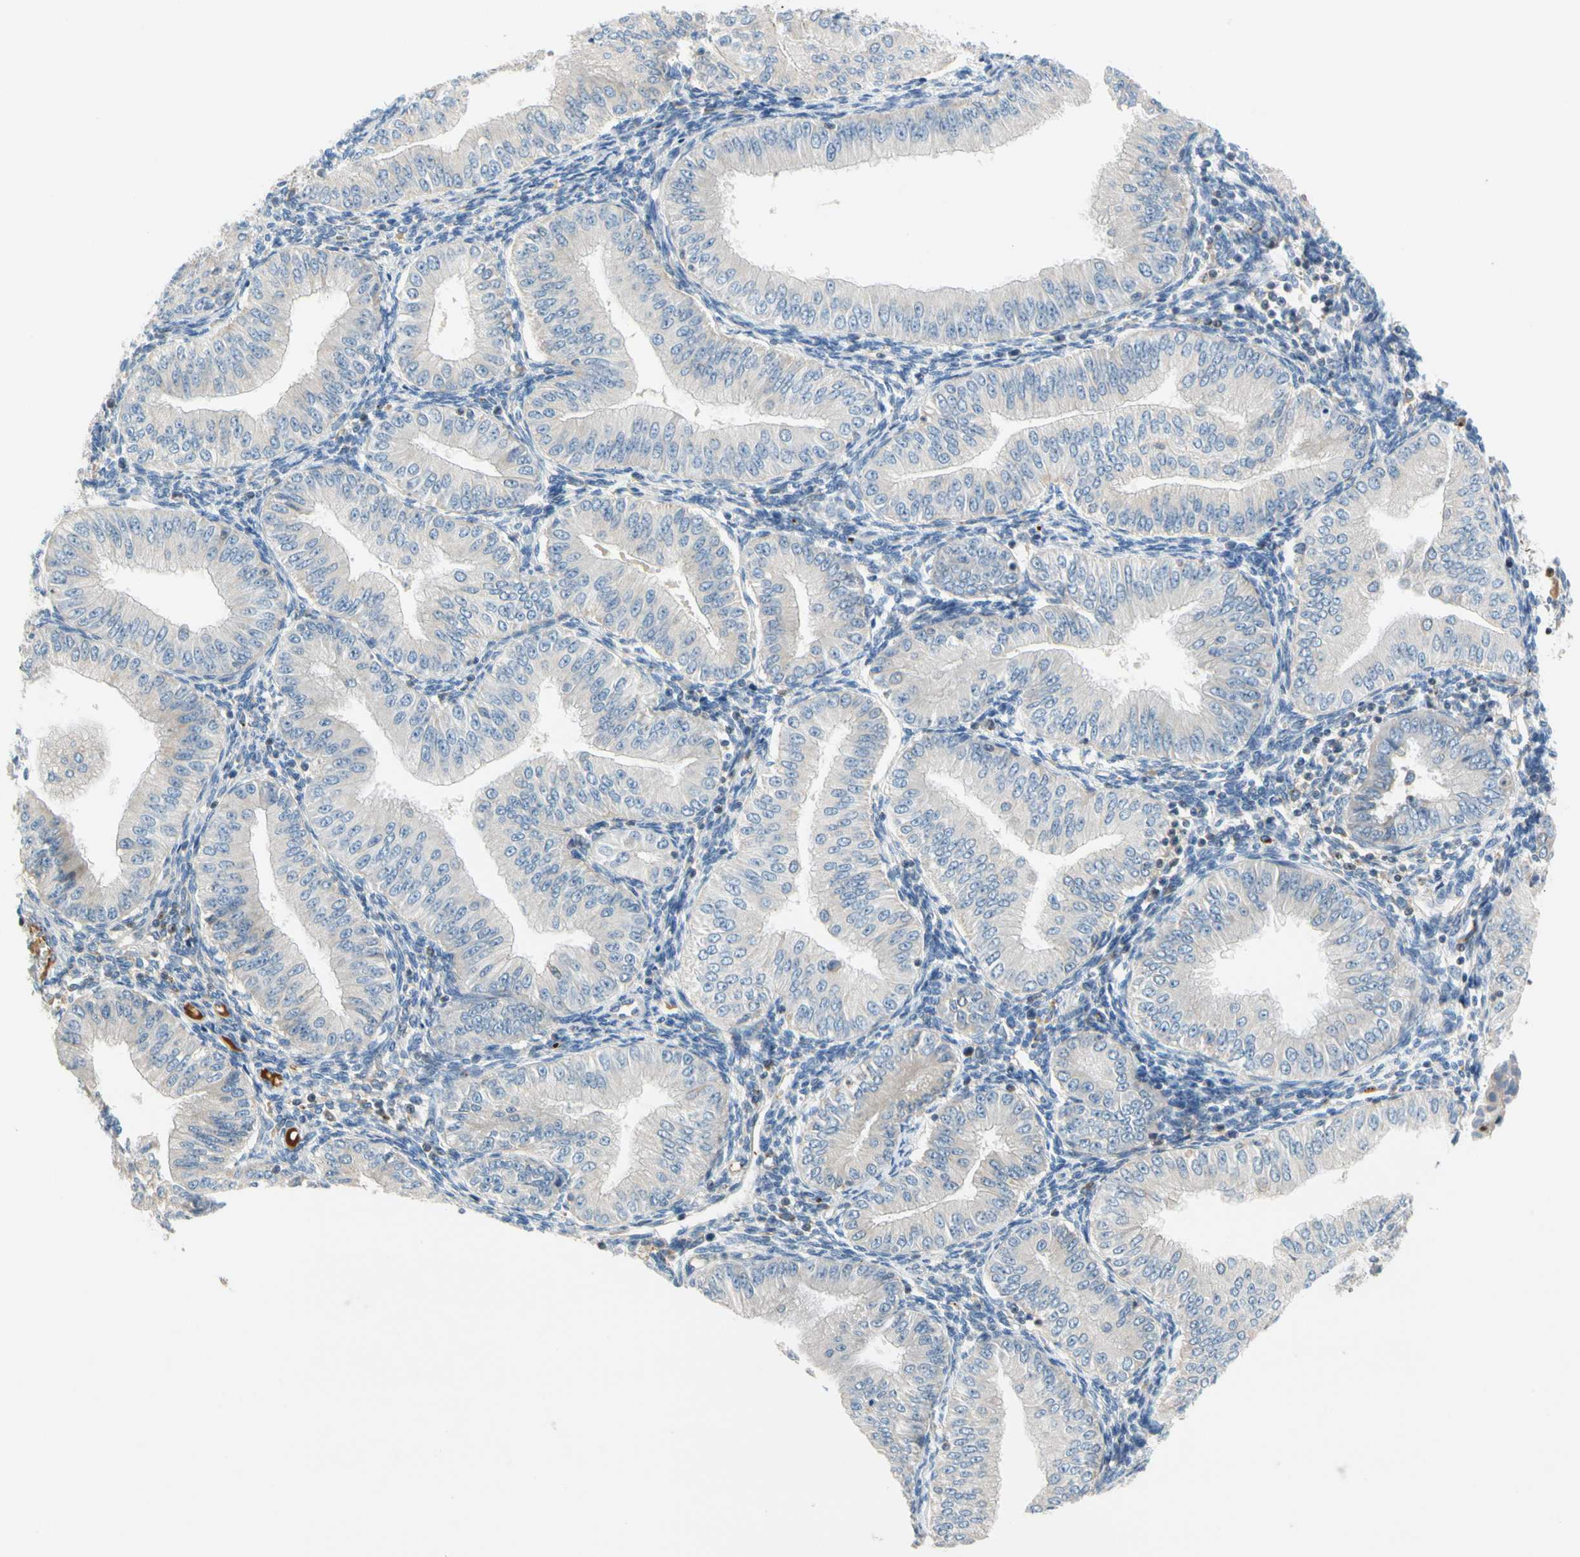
{"staining": {"intensity": "negative", "quantity": "none", "location": "none"}, "tissue": "endometrial cancer", "cell_type": "Tumor cells", "image_type": "cancer", "snomed": [{"axis": "morphology", "description": "Normal tissue, NOS"}, {"axis": "morphology", "description": "Adenocarcinoma, NOS"}, {"axis": "topography", "description": "Endometrium"}], "caption": "Endometrial adenocarcinoma was stained to show a protein in brown. There is no significant staining in tumor cells.", "gene": "SP140", "patient": {"sex": "female", "age": 53}}